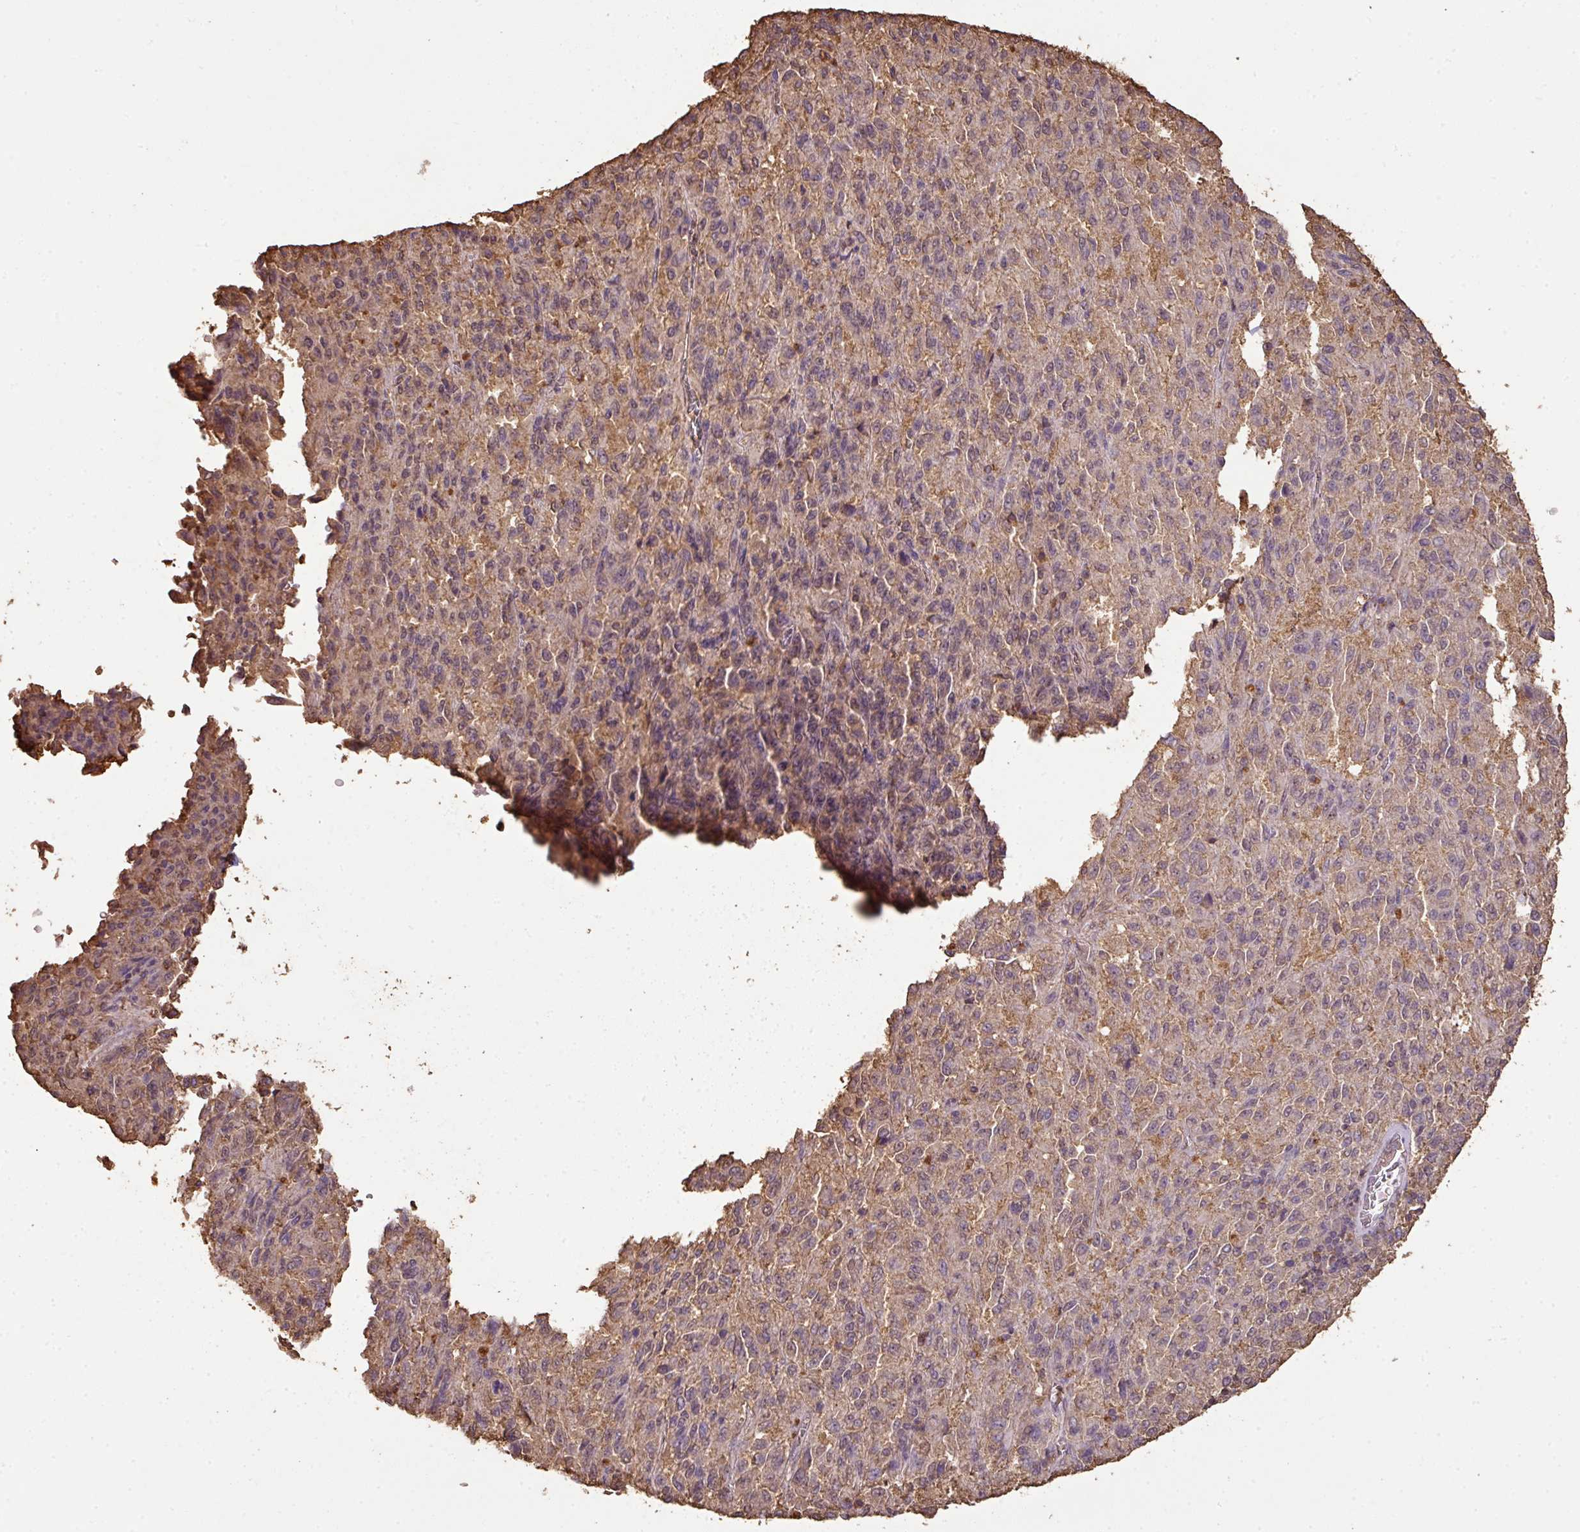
{"staining": {"intensity": "weak", "quantity": "25%-75%", "location": "cytoplasmic/membranous"}, "tissue": "melanoma", "cell_type": "Tumor cells", "image_type": "cancer", "snomed": [{"axis": "morphology", "description": "Malignant melanoma, Metastatic site"}, {"axis": "topography", "description": "Lung"}], "caption": "The histopathology image demonstrates a brown stain indicating the presence of a protein in the cytoplasmic/membranous of tumor cells in malignant melanoma (metastatic site). (DAB (3,3'-diaminobenzidine) IHC with brightfield microscopy, high magnification).", "gene": "ATAT1", "patient": {"sex": "male", "age": 64}}